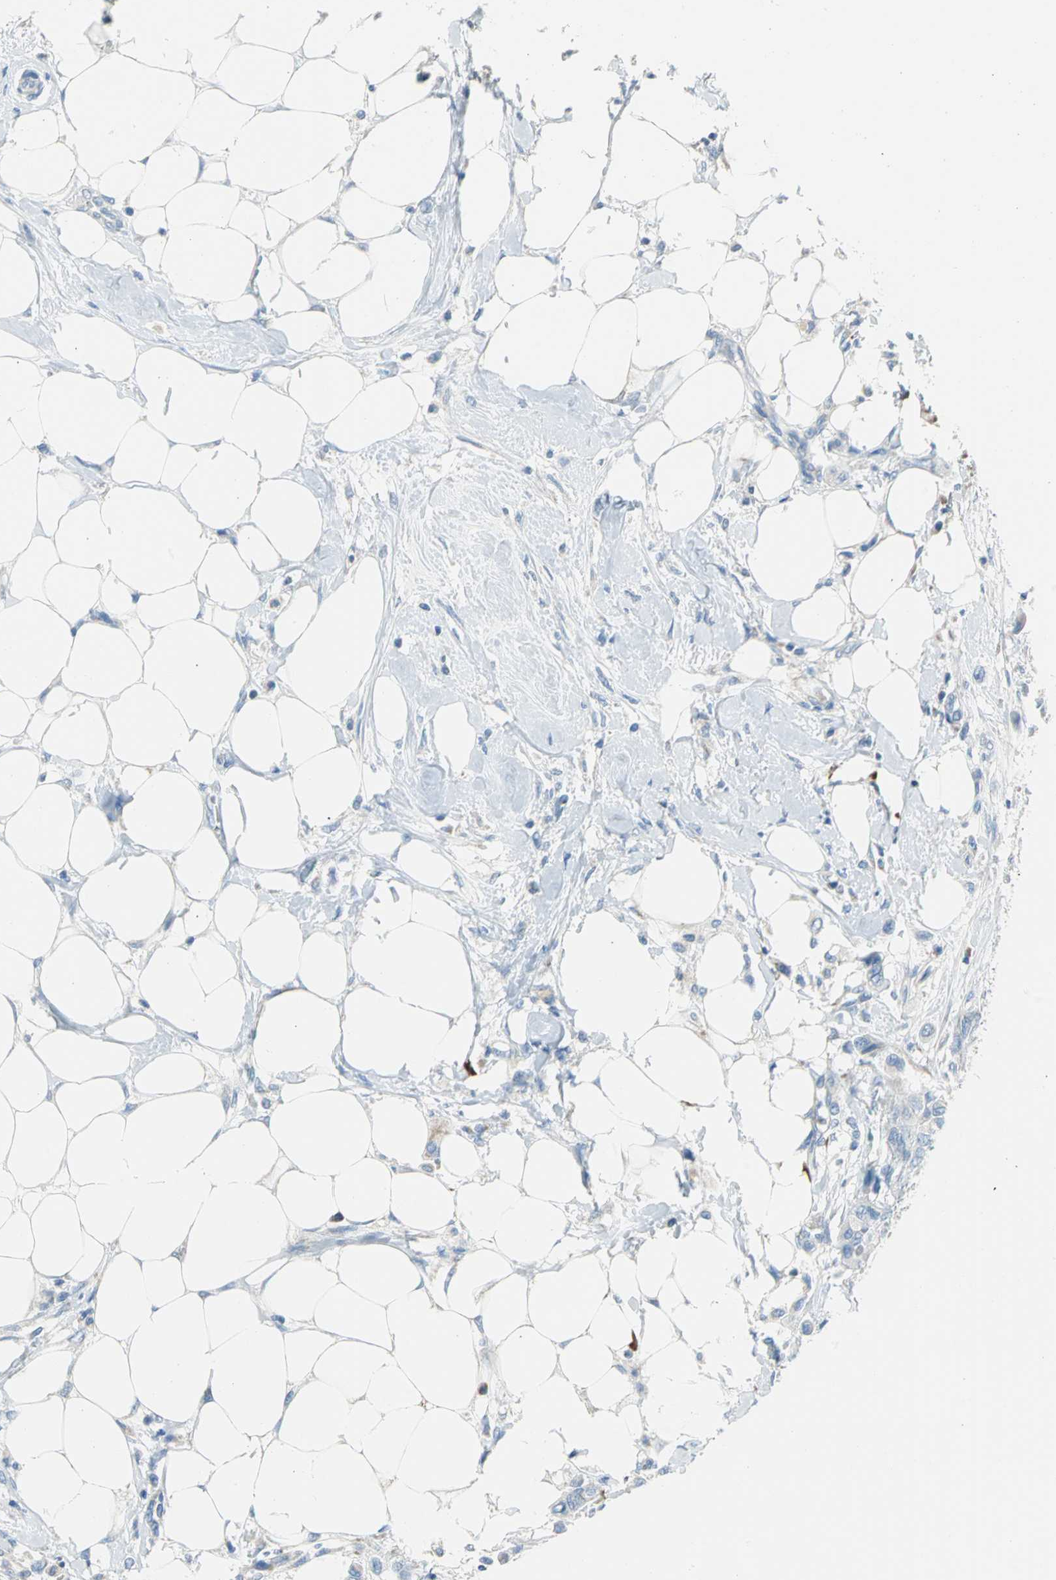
{"staining": {"intensity": "negative", "quantity": "none", "location": "none"}, "tissue": "breast cancer", "cell_type": "Tumor cells", "image_type": "cancer", "snomed": [{"axis": "morphology", "description": "Normal tissue, NOS"}, {"axis": "morphology", "description": "Duct carcinoma"}, {"axis": "topography", "description": "Breast"}], "caption": "Breast invasive ductal carcinoma was stained to show a protein in brown. There is no significant staining in tumor cells. (IHC, brightfield microscopy, high magnification).", "gene": "ALOX15", "patient": {"sex": "female", "age": 49}}